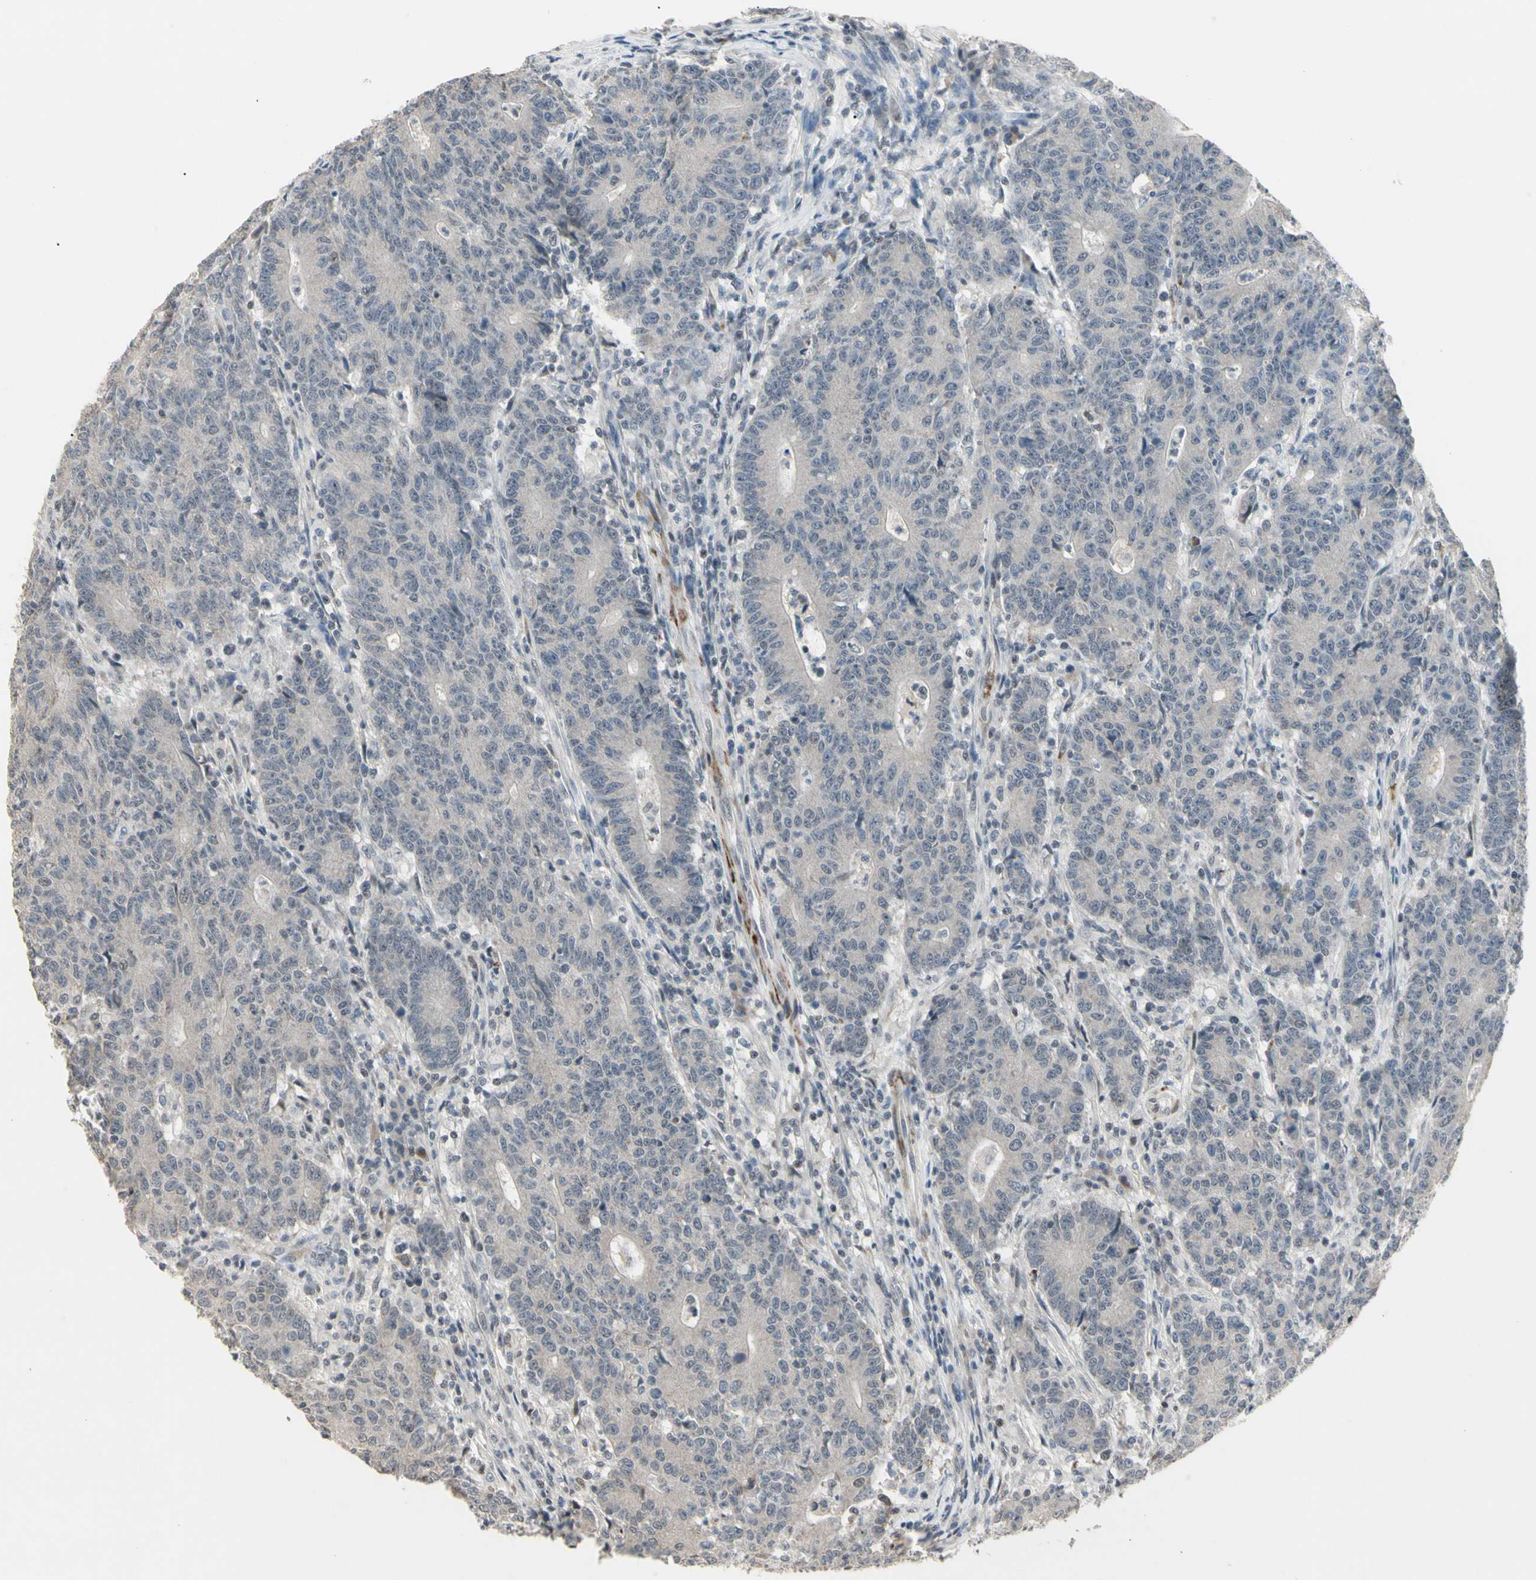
{"staining": {"intensity": "negative", "quantity": "none", "location": "none"}, "tissue": "colorectal cancer", "cell_type": "Tumor cells", "image_type": "cancer", "snomed": [{"axis": "morphology", "description": "Normal tissue, NOS"}, {"axis": "morphology", "description": "Adenocarcinoma, NOS"}, {"axis": "topography", "description": "Colon"}], "caption": "DAB (3,3'-diaminobenzidine) immunohistochemical staining of human adenocarcinoma (colorectal) exhibits no significant expression in tumor cells. Brightfield microscopy of immunohistochemistry stained with DAB (brown) and hematoxylin (blue), captured at high magnification.", "gene": "GREM1", "patient": {"sex": "female", "age": 75}}